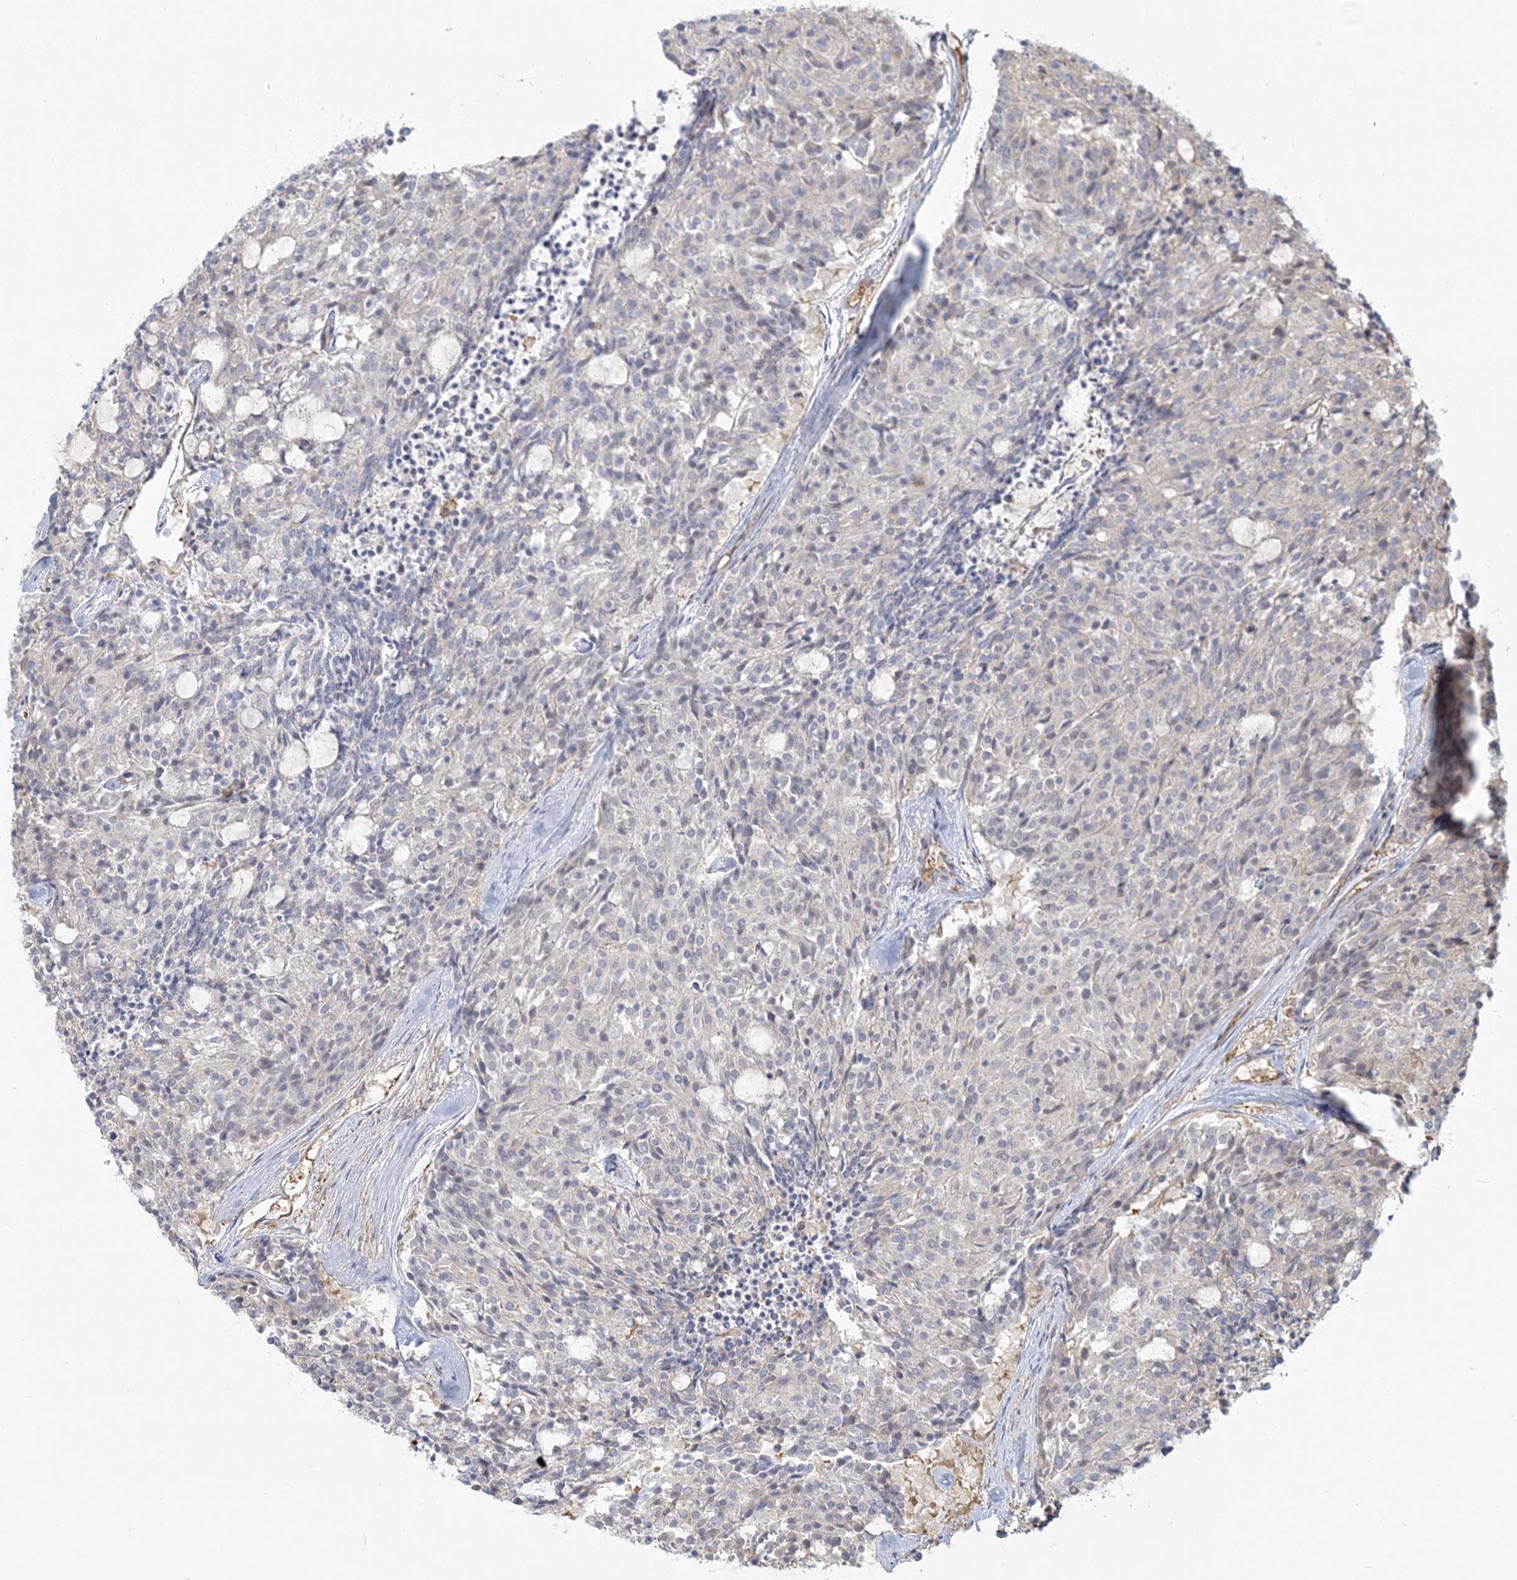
{"staining": {"intensity": "negative", "quantity": "none", "location": "none"}, "tissue": "carcinoid", "cell_type": "Tumor cells", "image_type": "cancer", "snomed": [{"axis": "morphology", "description": "Carcinoid, malignant, NOS"}, {"axis": "topography", "description": "Pancreas"}], "caption": "Tumor cells show no significant staining in carcinoid. (DAB (3,3'-diaminobenzidine) IHC visualized using brightfield microscopy, high magnification).", "gene": "ANKS1A", "patient": {"sex": "female", "age": 54}}